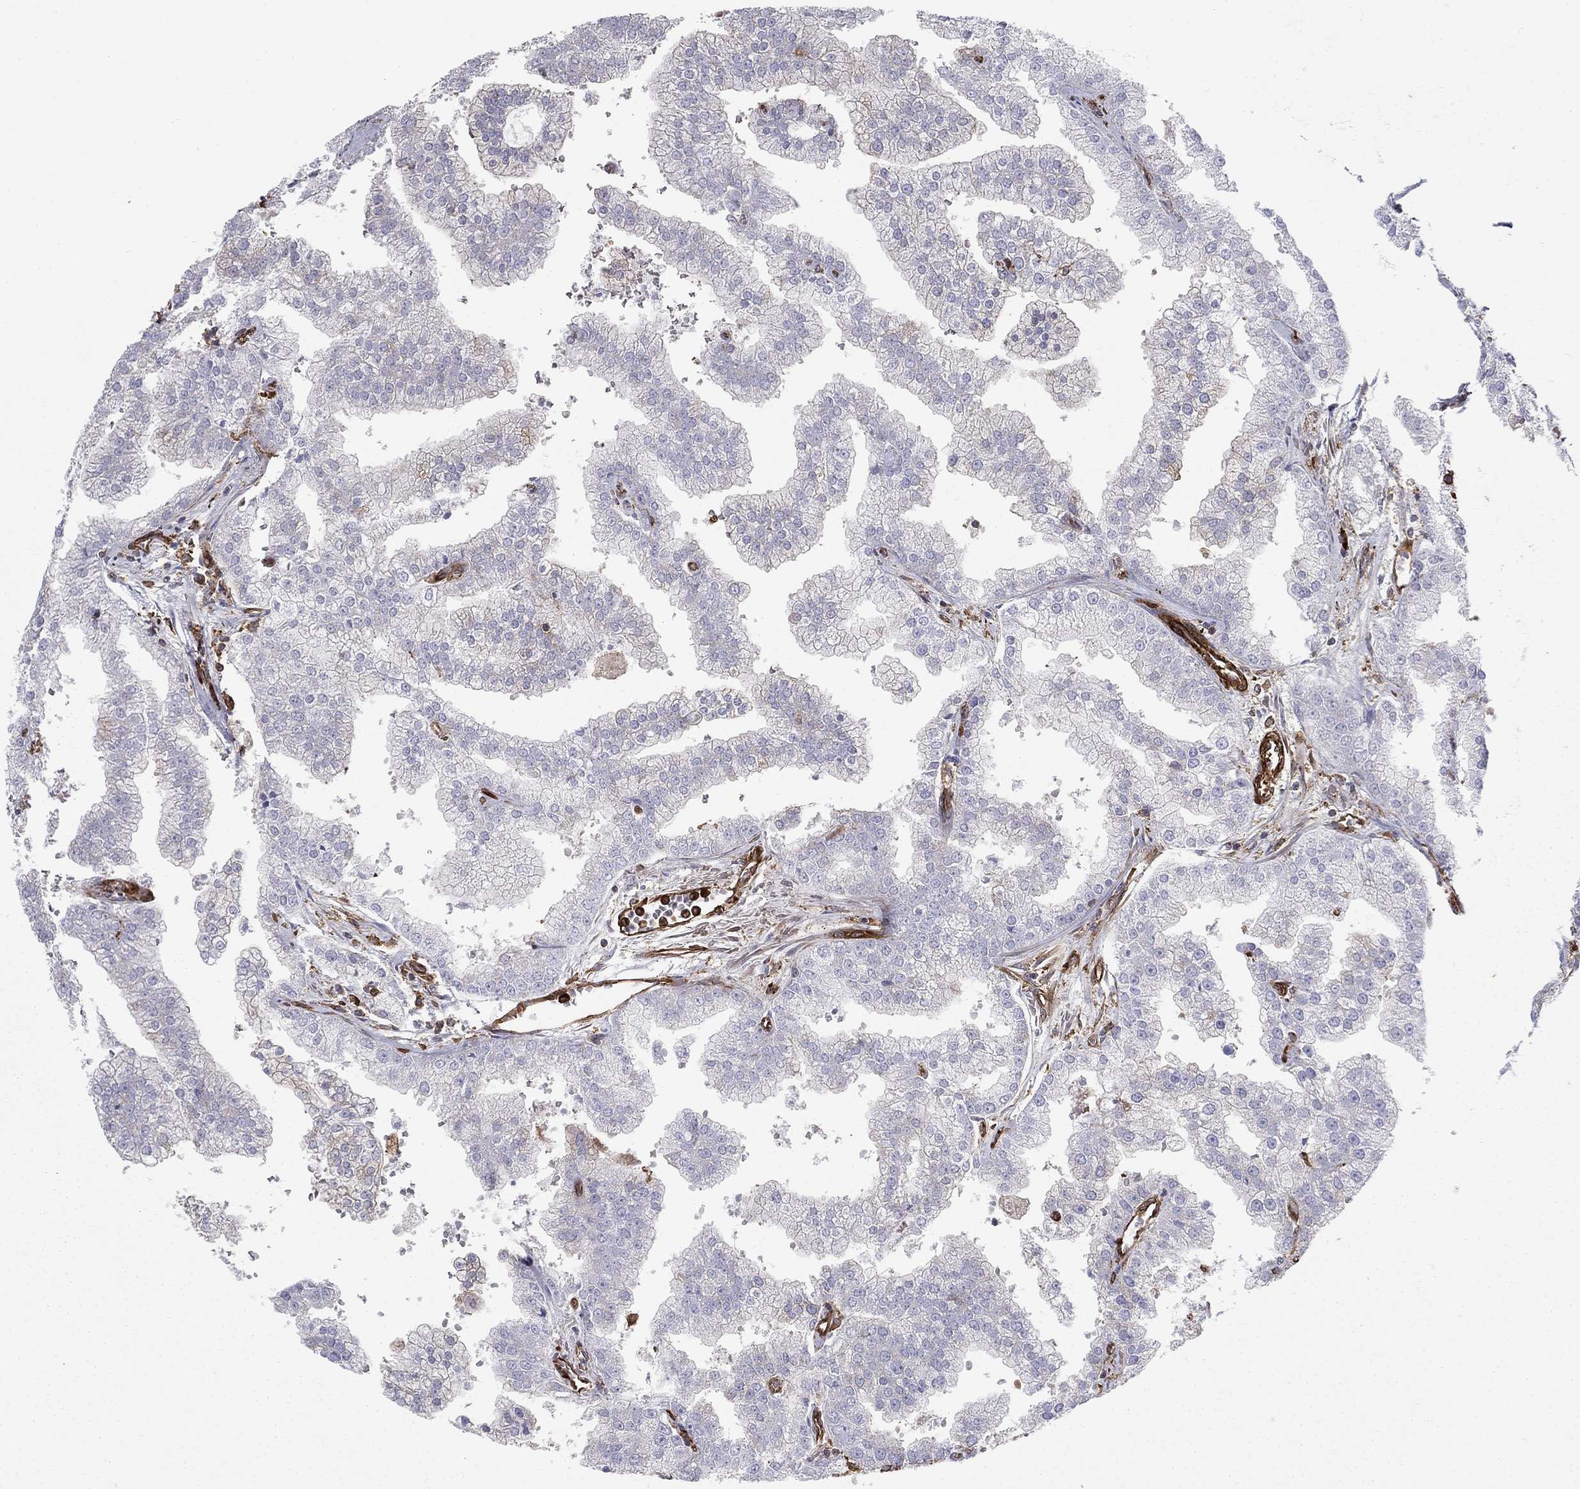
{"staining": {"intensity": "negative", "quantity": "none", "location": "none"}, "tissue": "prostate cancer", "cell_type": "Tumor cells", "image_type": "cancer", "snomed": [{"axis": "morphology", "description": "Adenocarcinoma, NOS"}, {"axis": "topography", "description": "Prostate"}], "caption": "Immunohistochemistry micrograph of human prostate adenocarcinoma stained for a protein (brown), which reveals no staining in tumor cells.", "gene": "EHBP1L1", "patient": {"sex": "male", "age": 70}}